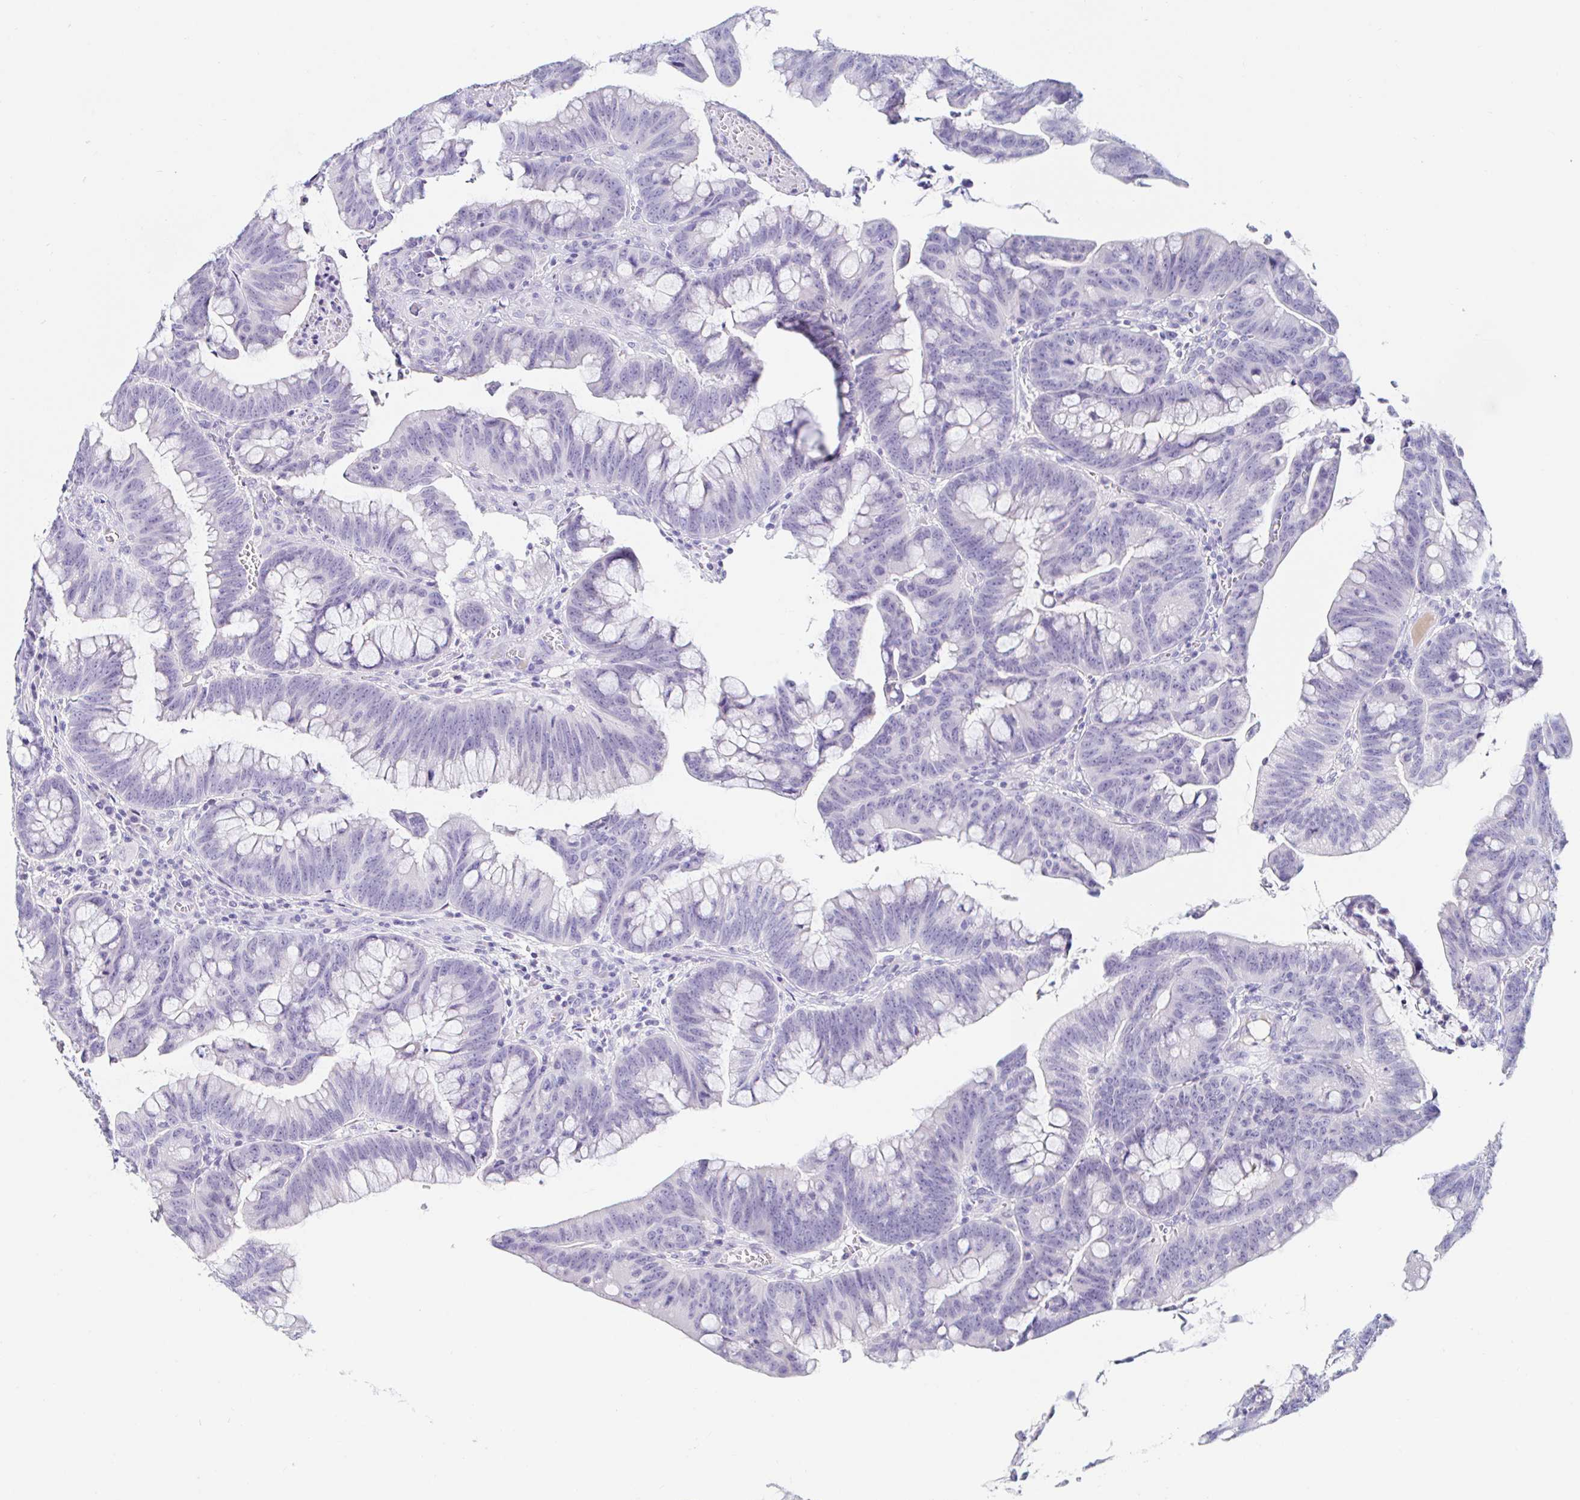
{"staining": {"intensity": "negative", "quantity": "none", "location": "none"}, "tissue": "colorectal cancer", "cell_type": "Tumor cells", "image_type": "cancer", "snomed": [{"axis": "morphology", "description": "Adenocarcinoma, NOS"}, {"axis": "topography", "description": "Colon"}], "caption": "Immunohistochemistry micrograph of neoplastic tissue: human colorectal cancer (adenocarcinoma) stained with DAB (3,3'-diaminobenzidine) exhibits no significant protein staining in tumor cells.", "gene": "TEX44", "patient": {"sex": "male", "age": 62}}